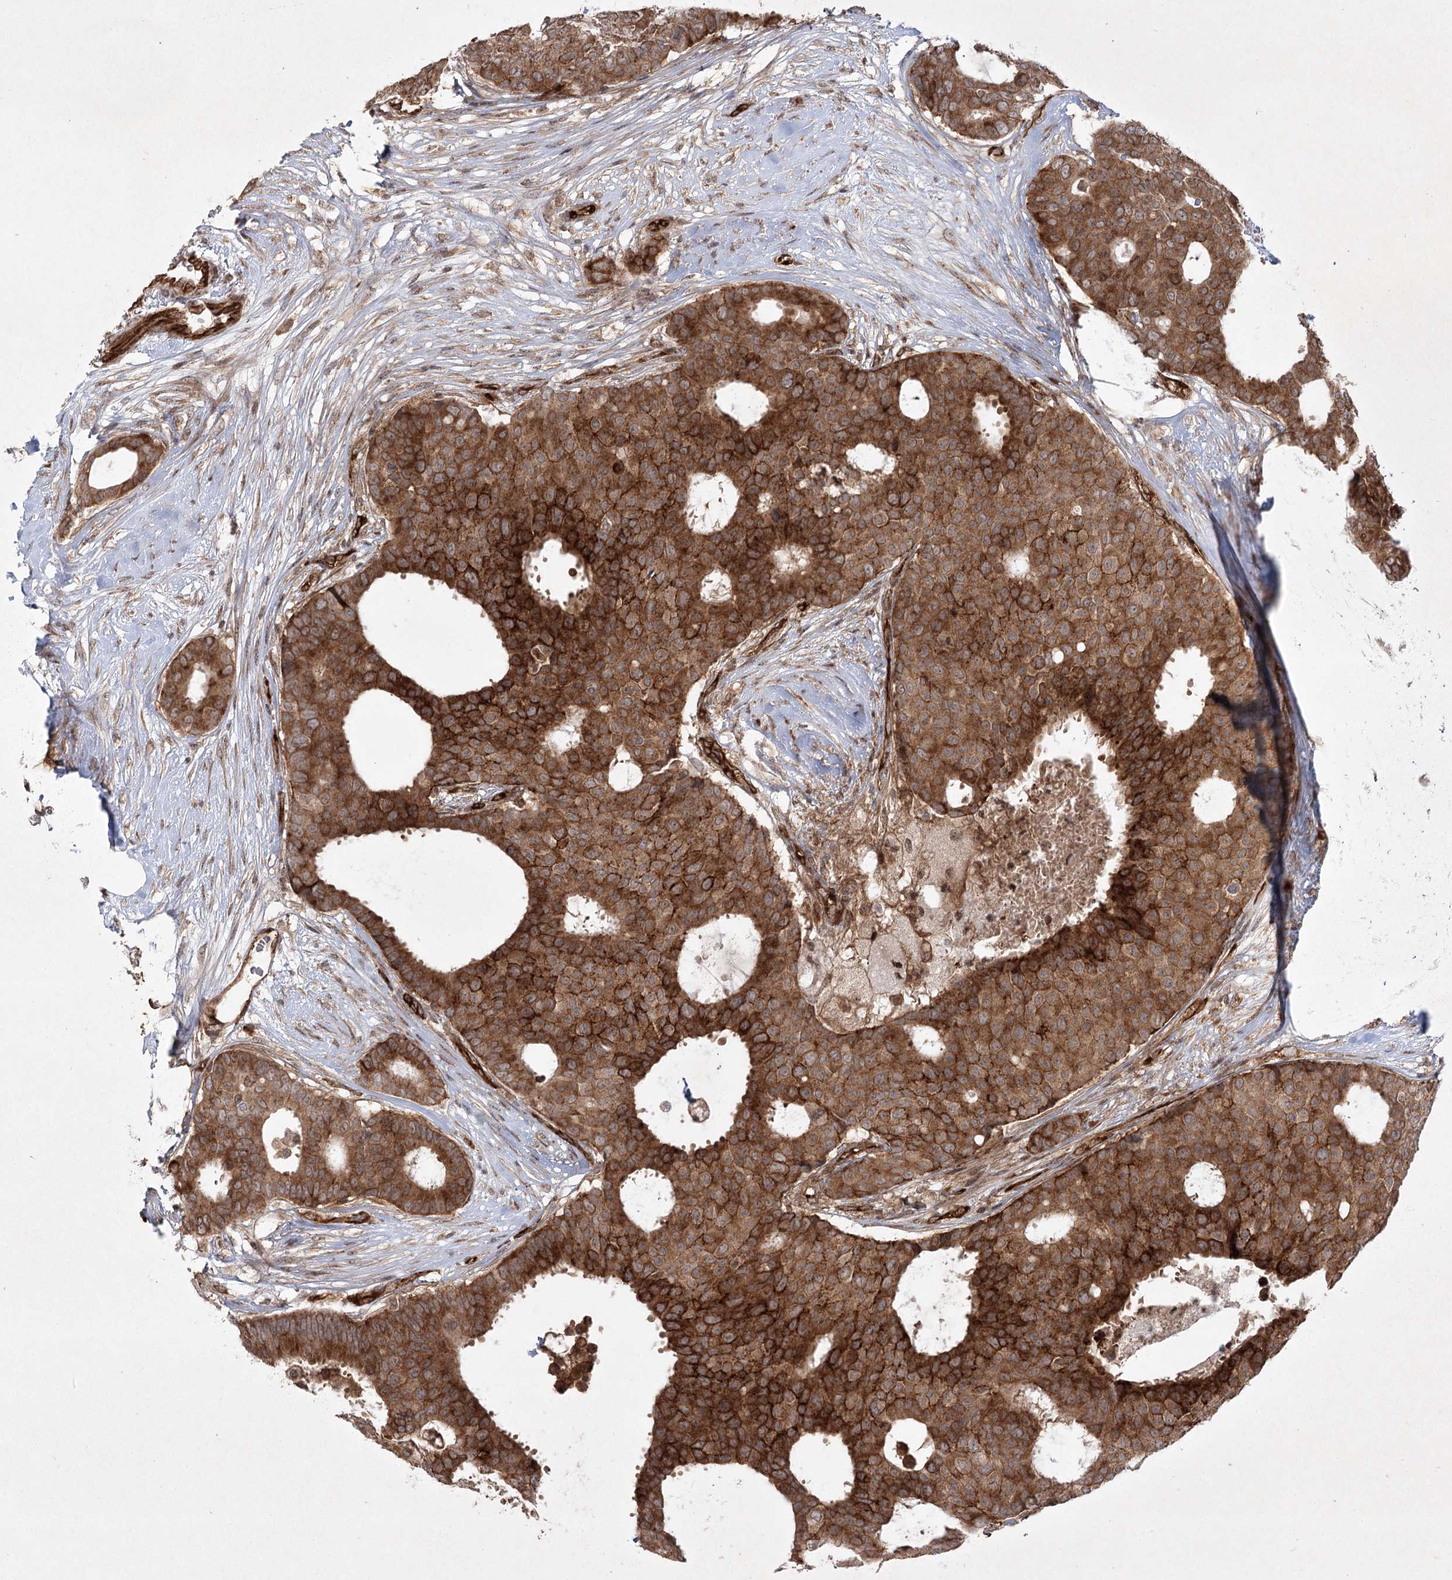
{"staining": {"intensity": "strong", "quantity": ">75%", "location": "cytoplasmic/membranous"}, "tissue": "breast cancer", "cell_type": "Tumor cells", "image_type": "cancer", "snomed": [{"axis": "morphology", "description": "Duct carcinoma"}, {"axis": "topography", "description": "Breast"}], "caption": "Human breast cancer stained for a protein (brown) shows strong cytoplasmic/membranous positive staining in about >75% of tumor cells.", "gene": "ARHGAP31", "patient": {"sex": "female", "age": 75}}